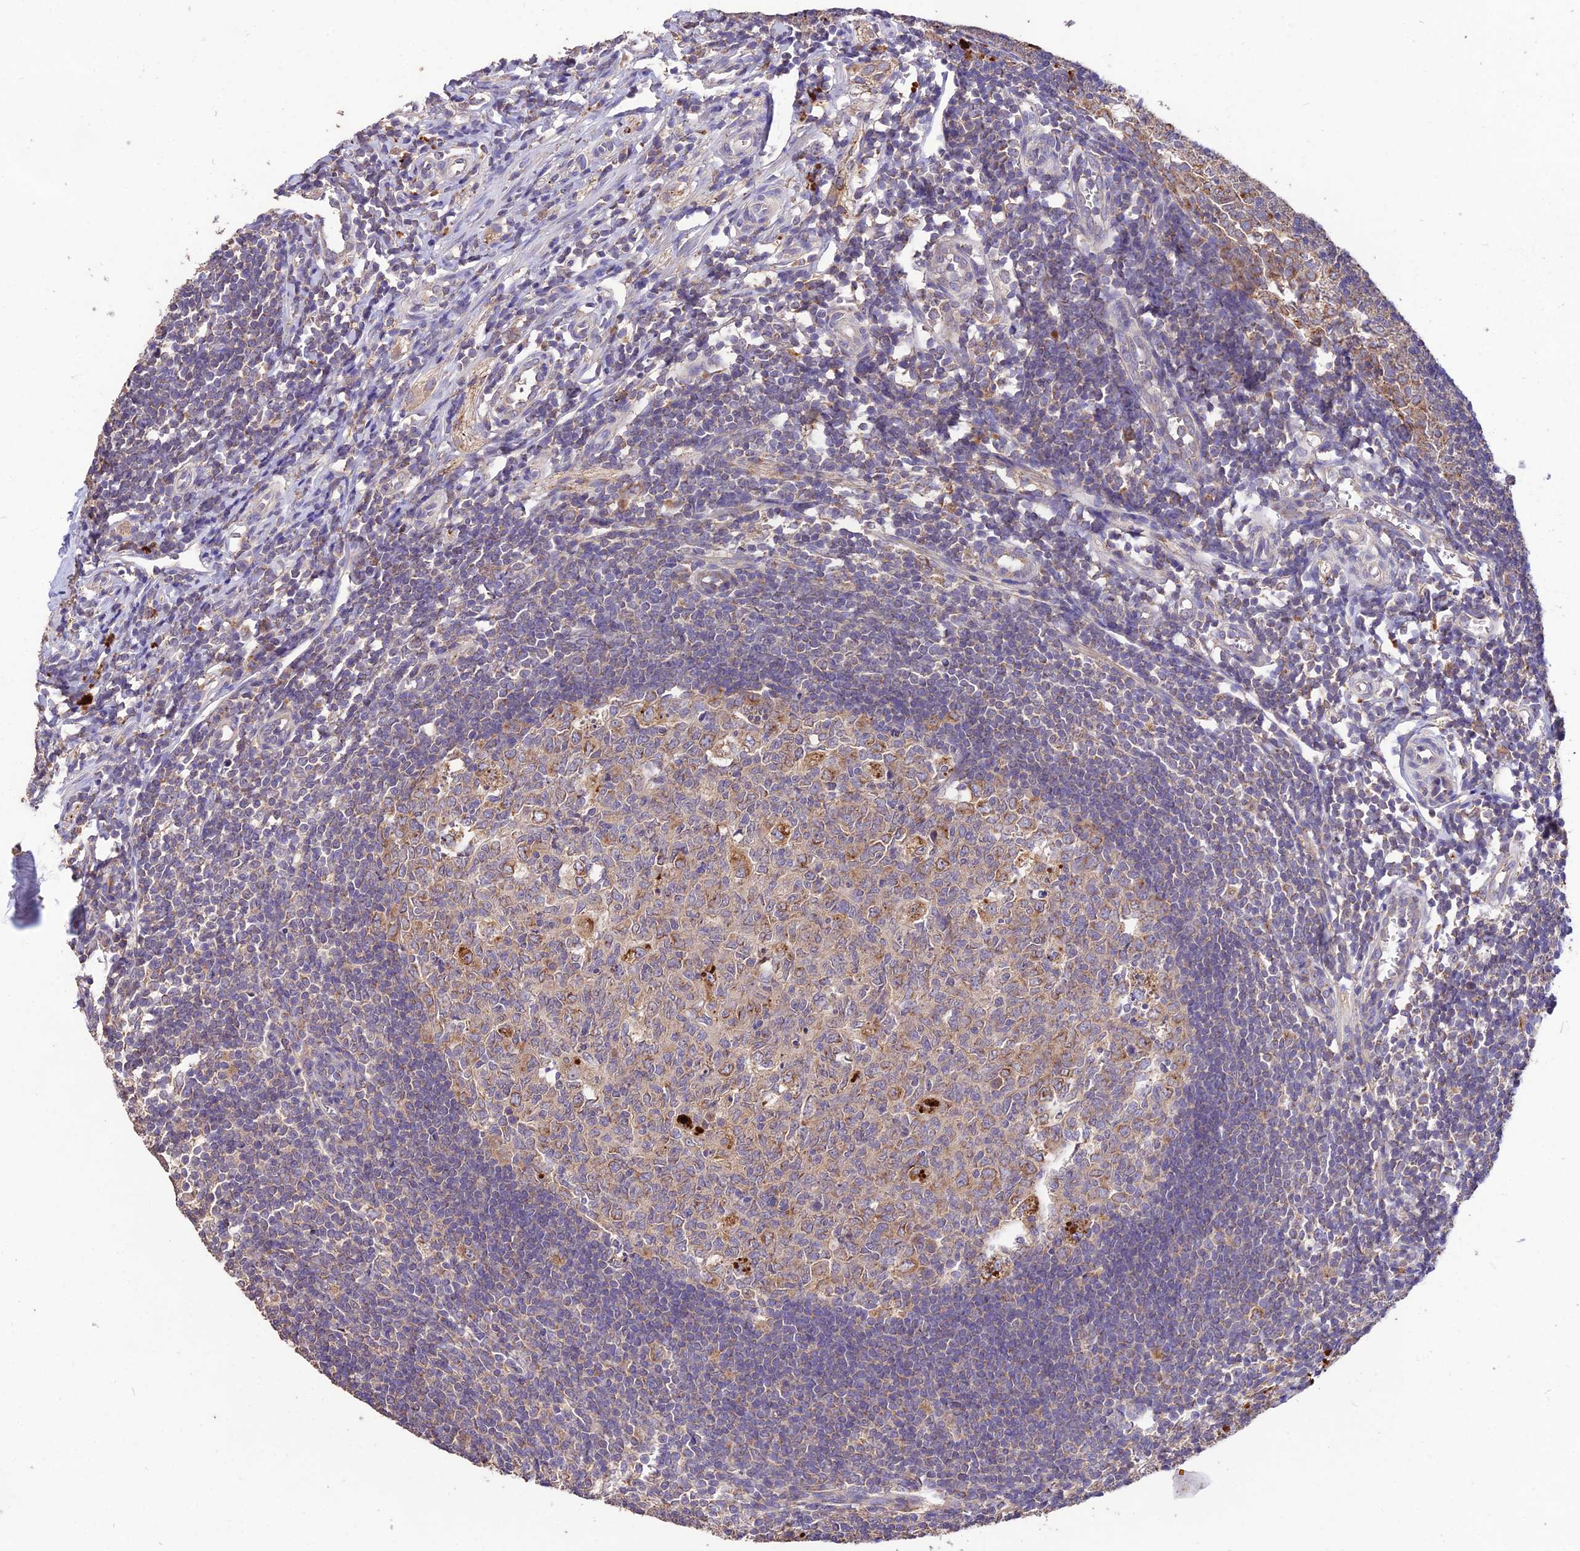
{"staining": {"intensity": "moderate", "quantity": ">75%", "location": "cytoplasmic/membranous"}, "tissue": "appendix", "cell_type": "Glandular cells", "image_type": "normal", "snomed": [{"axis": "morphology", "description": "Normal tissue, NOS"}, {"axis": "topography", "description": "Appendix"}], "caption": "Immunohistochemistry image of unremarkable appendix: appendix stained using IHC exhibits medium levels of moderate protein expression localized specifically in the cytoplasmic/membranous of glandular cells, appearing as a cytoplasmic/membranous brown color.", "gene": "SDHD", "patient": {"sex": "male", "age": 14}}